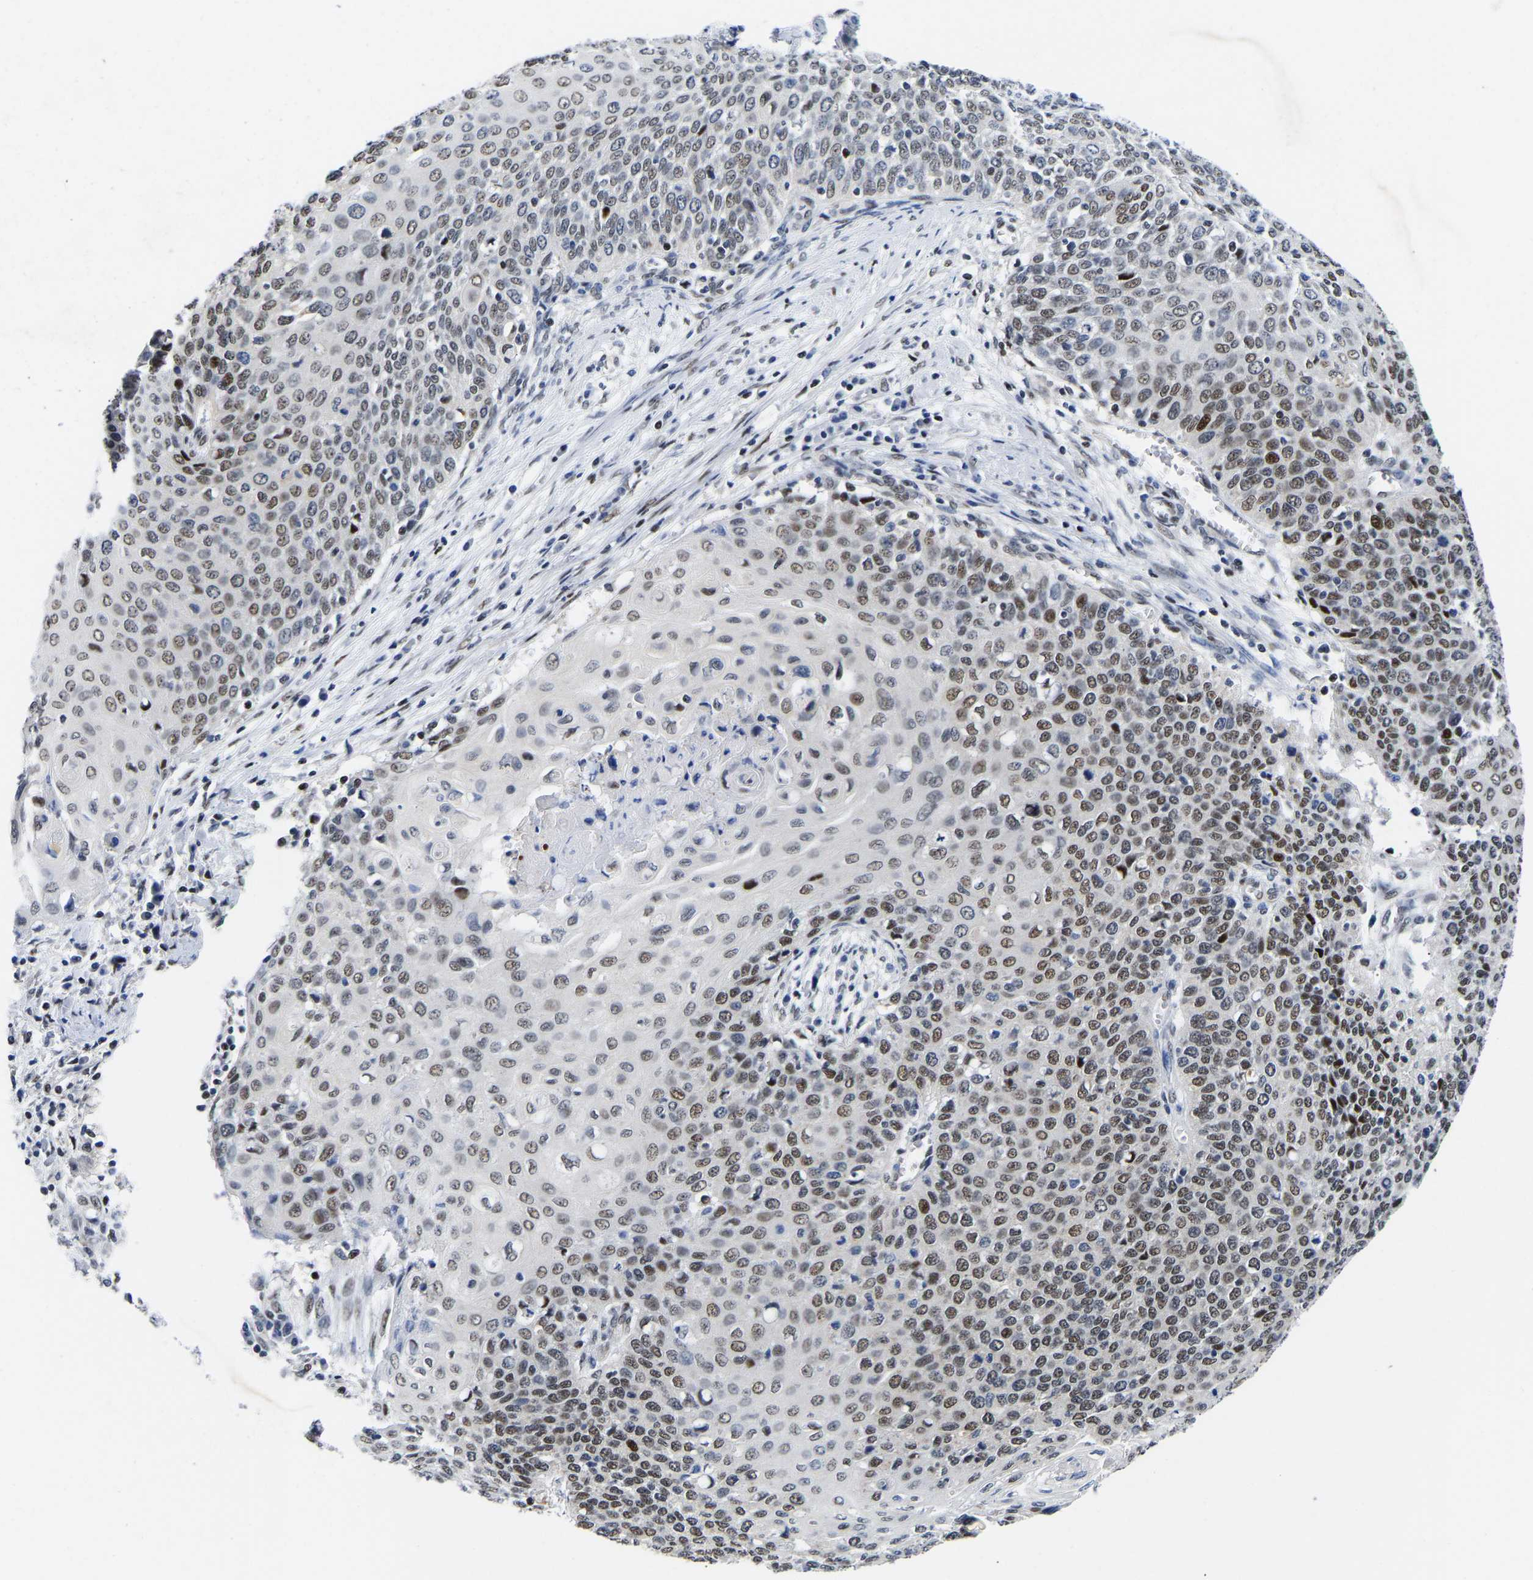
{"staining": {"intensity": "moderate", "quantity": "25%-75%", "location": "nuclear"}, "tissue": "cervical cancer", "cell_type": "Tumor cells", "image_type": "cancer", "snomed": [{"axis": "morphology", "description": "Squamous cell carcinoma, NOS"}, {"axis": "topography", "description": "Cervix"}], "caption": "Immunohistochemical staining of human cervical cancer shows moderate nuclear protein positivity in about 25%-75% of tumor cells.", "gene": "PTRHD1", "patient": {"sex": "female", "age": 39}}